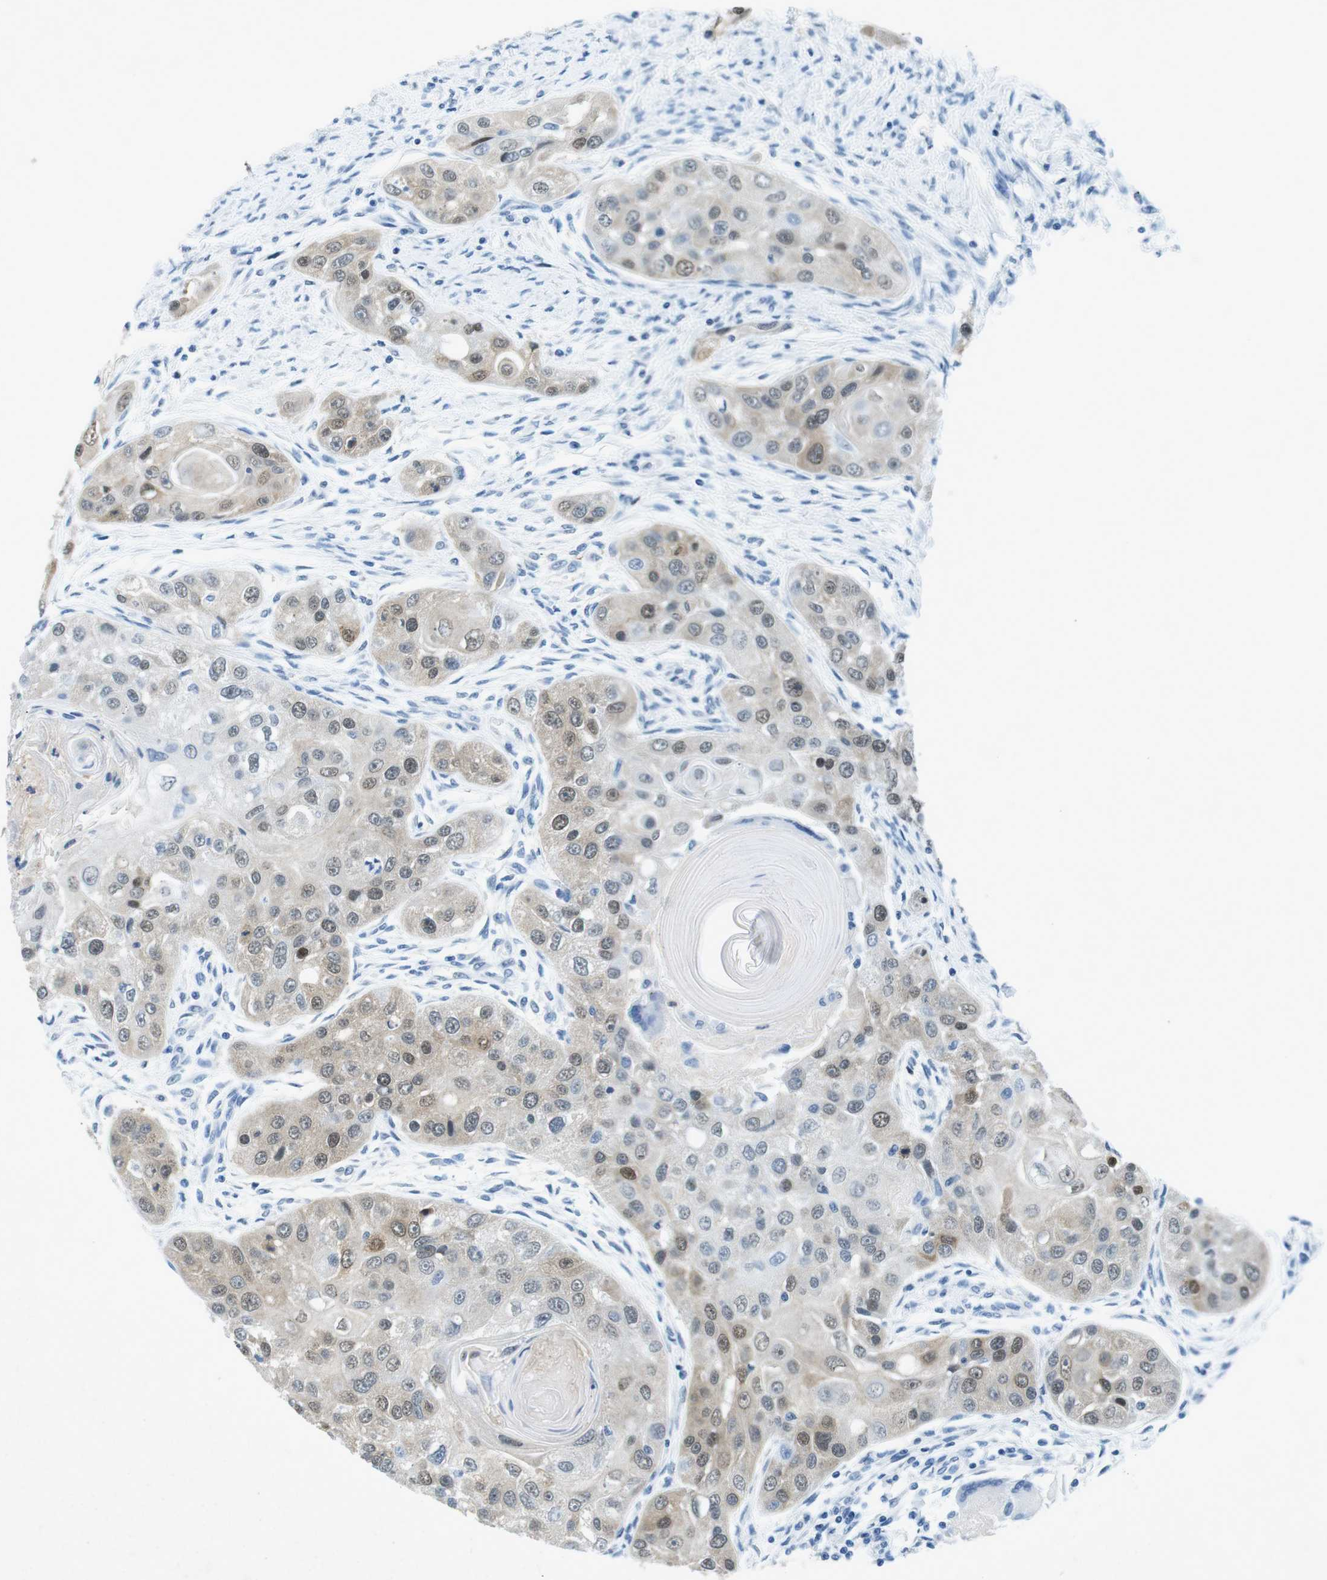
{"staining": {"intensity": "weak", "quantity": "25%-75%", "location": "cytoplasmic/membranous,nuclear"}, "tissue": "head and neck cancer", "cell_type": "Tumor cells", "image_type": "cancer", "snomed": [{"axis": "morphology", "description": "Normal tissue, NOS"}, {"axis": "morphology", "description": "Squamous cell carcinoma, NOS"}, {"axis": "topography", "description": "Skeletal muscle"}, {"axis": "topography", "description": "Head-Neck"}], "caption": "Weak cytoplasmic/membranous and nuclear positivity for a protein is present in approximately 25%-75% of tumor cells of head and neck cancer (squamous cell carcinoma) using immunohistochemistry.", "gene": "CTAG1B", "patient": {"sex": "male", "age": 51}}